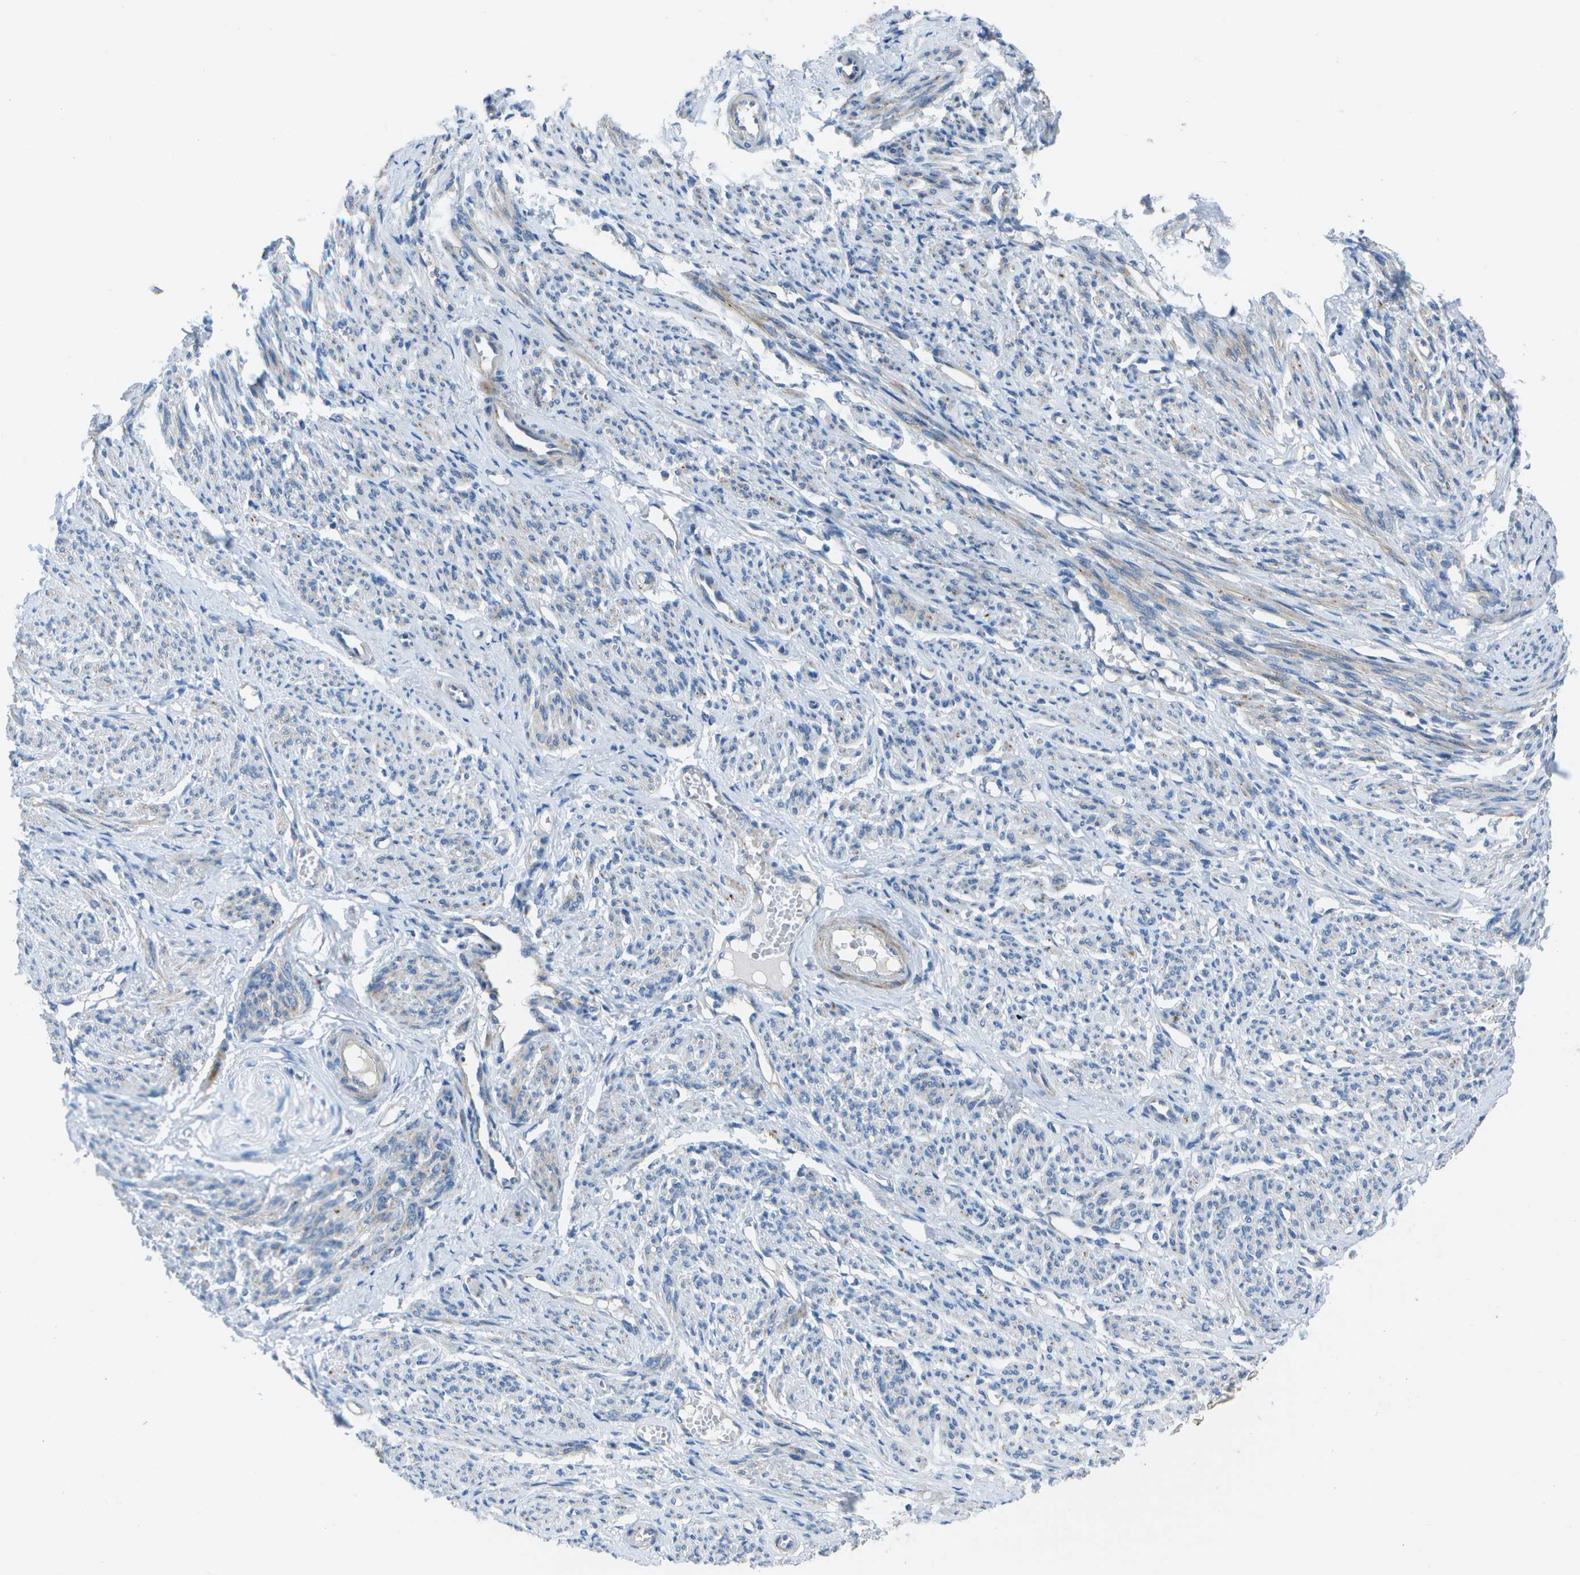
{"staining": {"intensity": "weak", "quantity": "25%-75%", "location": "cytoplasmic/membranous"}, "tissue": "smooth muscle", "cell_type": "Smooth muscle cells", "image_type": "normal", "snomed": [{"axis": "morphology", "description": "Normal tissue, NOS"}, {"axis": "topography", "description": "Smooth muscle"}], "caption": "Brown immunohistochemical staining in benign smooth muscle demonstrates weak cytoplasmic/membranous positivity in about 25%-75% of smooth muscle cells.", "gene": "DCT", "patient": {"sex": "female", "age": 65}}